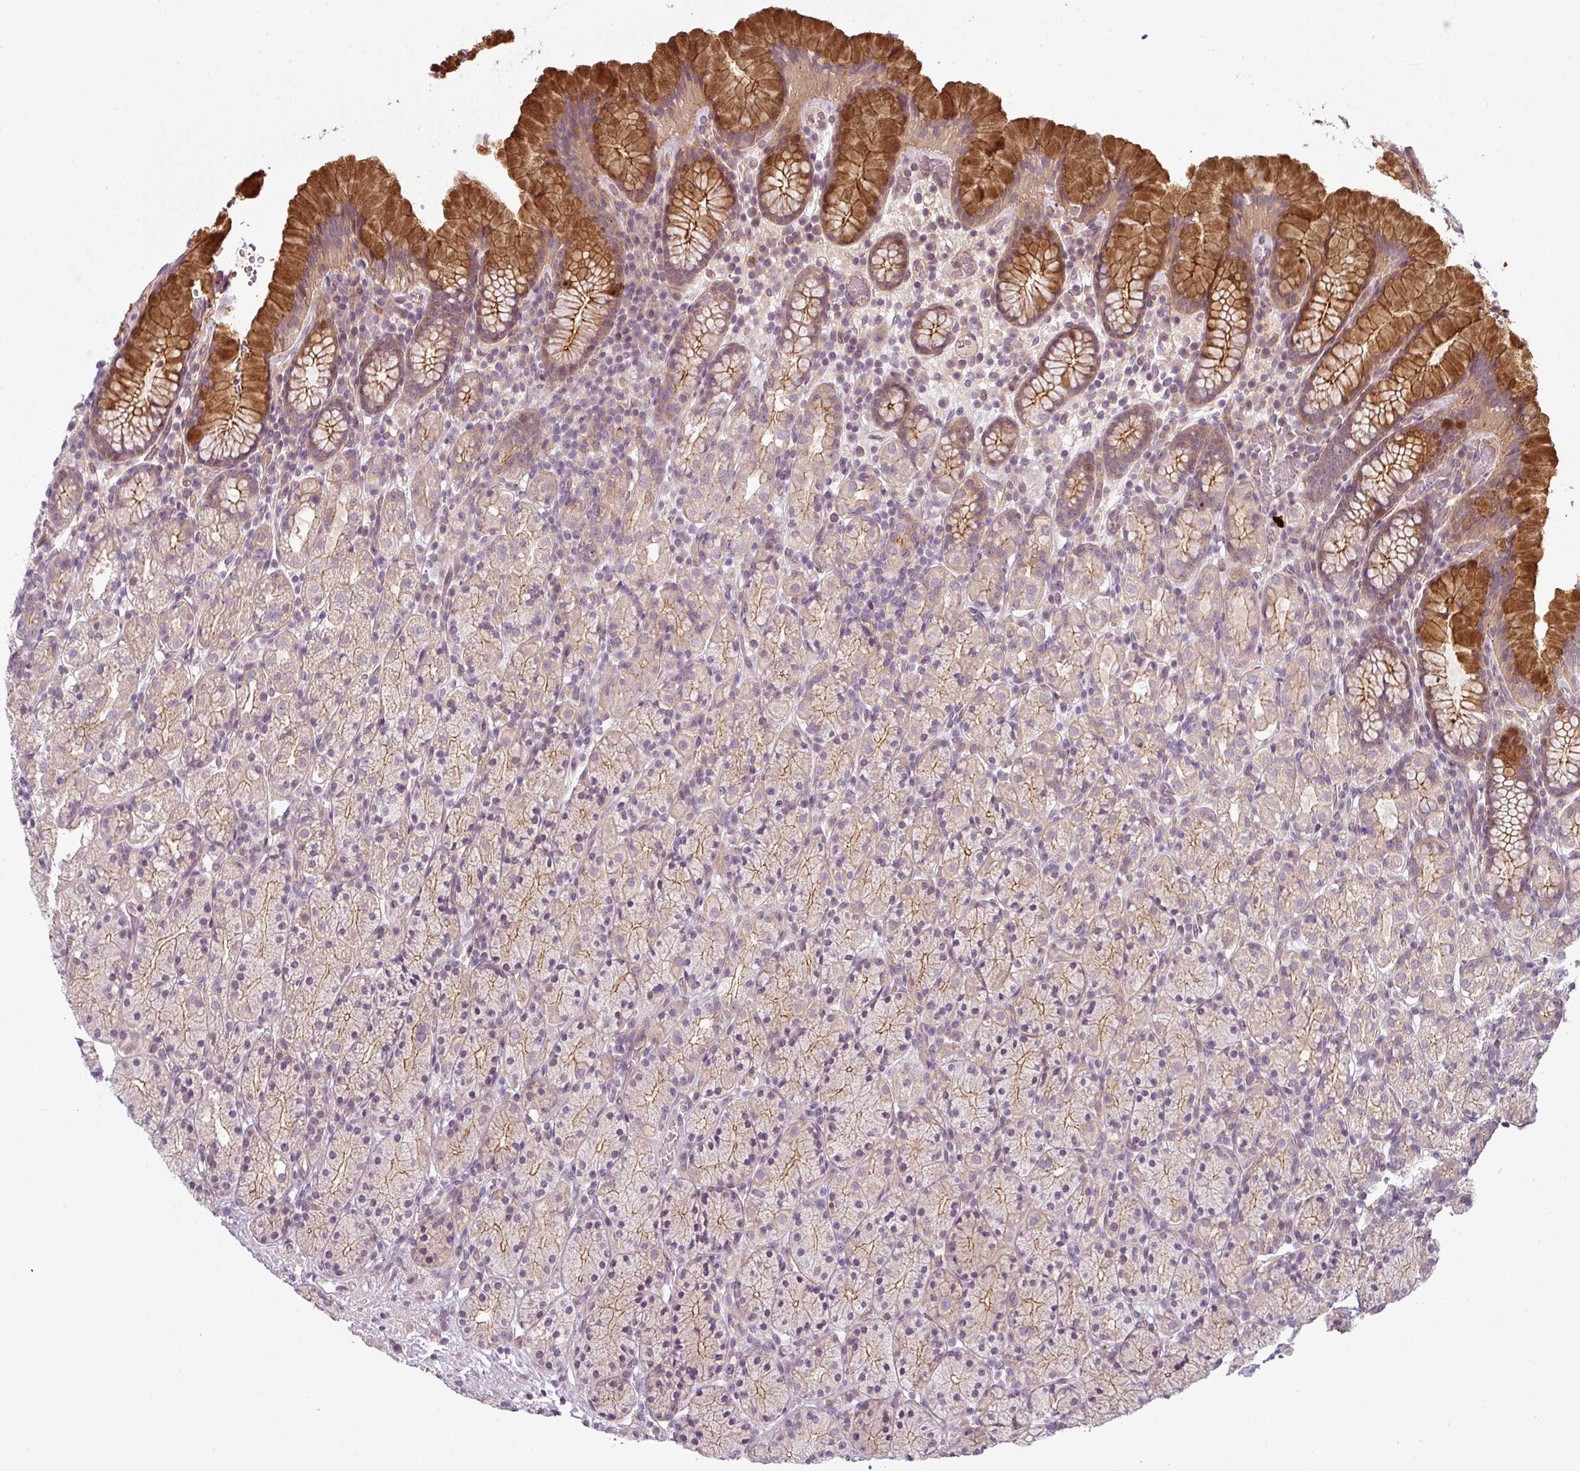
{"staining": {"intensity": "strong", "quantity": "<25%", "location": "cytoplasmic/membranous"}, "tissue": "stomach", "cell_type": "Glandular cells", "image_type": "normal", "snomed": [{"axis": "morphology", "description": "Normal tissue, NOS"}, {"axis": "topography", "description": "Stomach, upper"}, {"axis": "topography", "description": "Stomach"}], "caption": "Immunohistochemistry (IHC) (DAB) staining of unremarkable human stomach reveals strong cytoplasmic/membranous protein positivity in approximately <25% of glandular cells.", "gene": "SLC16A9", "patient": {"sex": "male", "age": 62}}